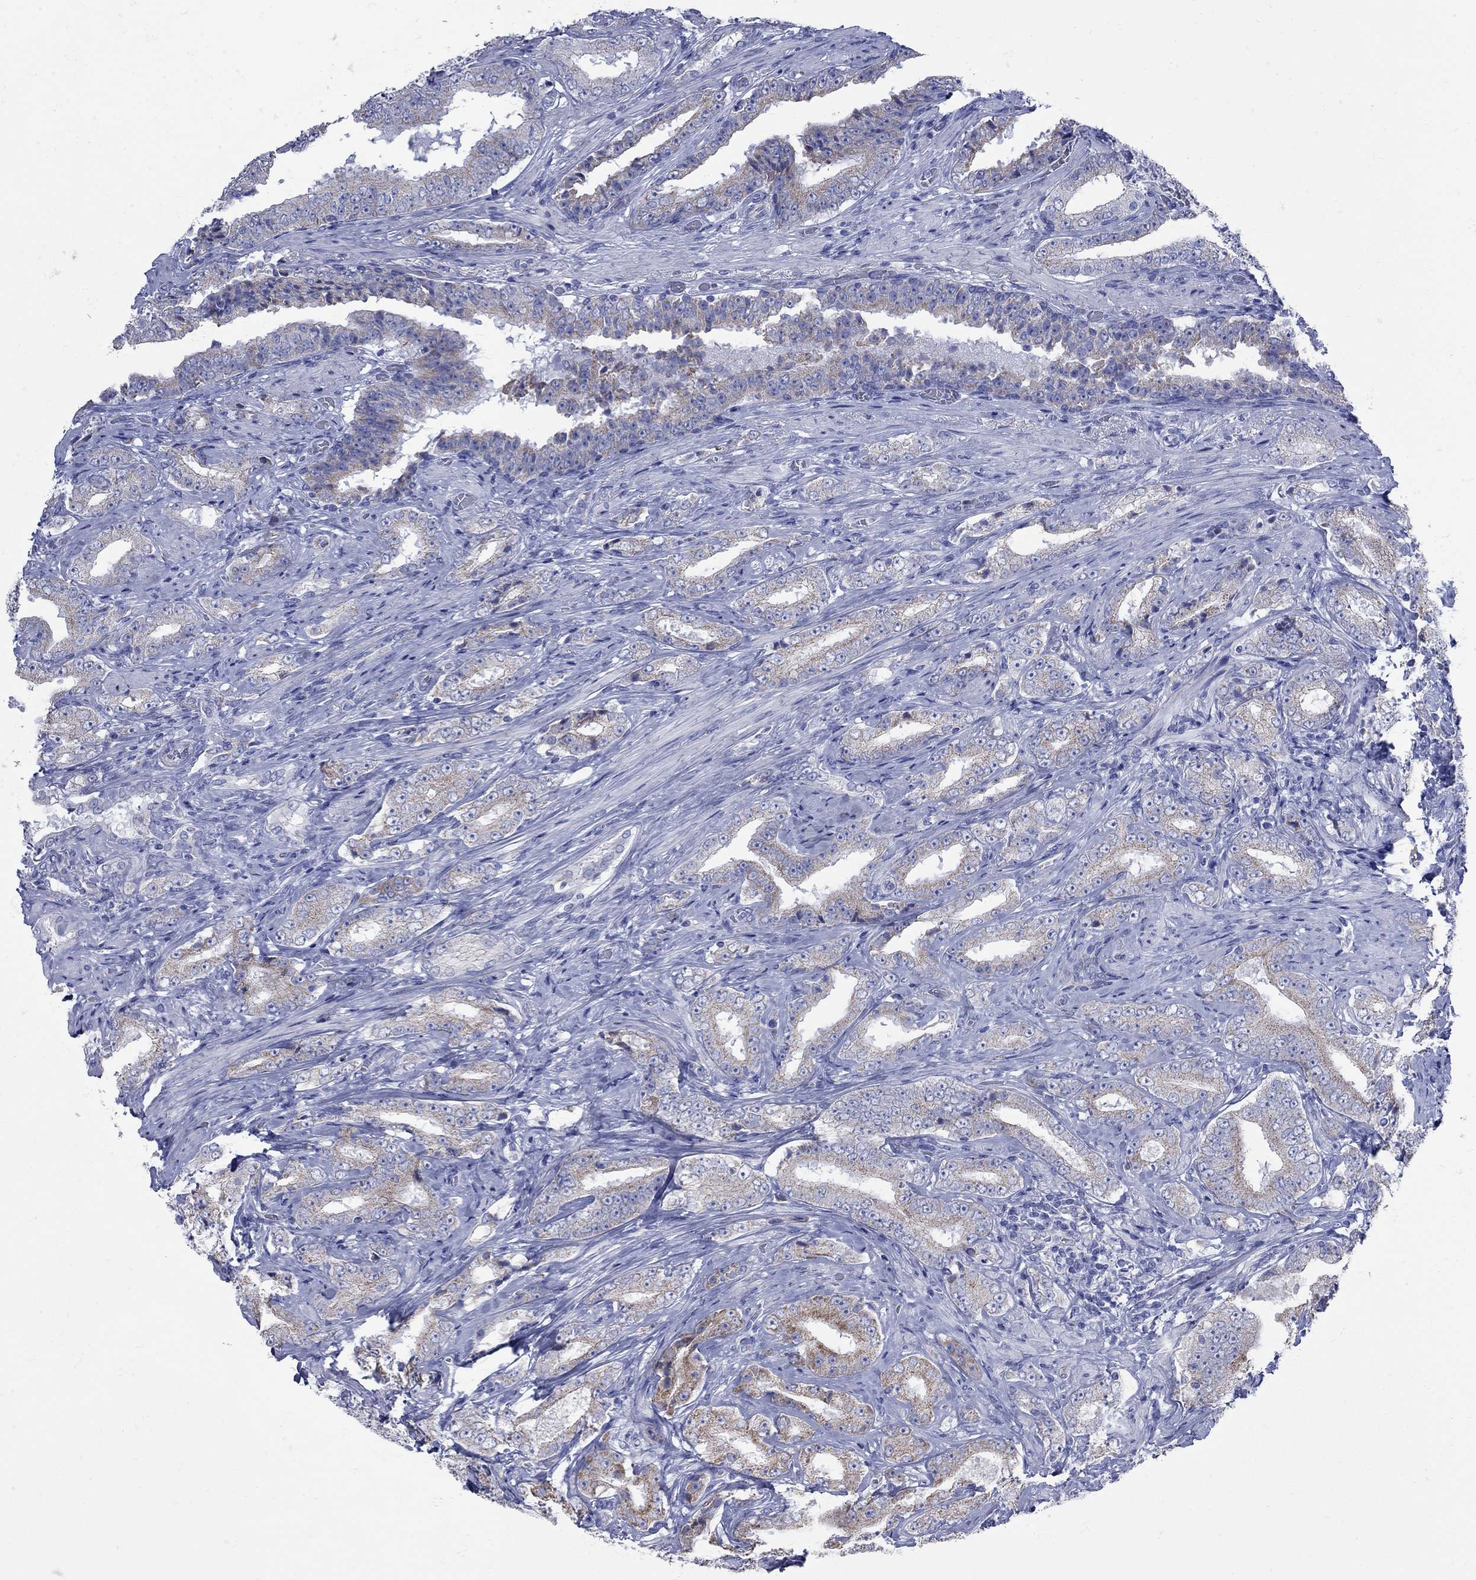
{"staining": {"intensity": "moderate", "quantity": "<25%", "location": "cytoplasmic/membranous"}, "tissue": "prostate cancer", "cell_type": "Tumor cells", "image_type": "cancer", "snomed": [{"axis": "morphology", "description": "Adenocarcinoma, Low grade"}, {"axis": "topography", "description": "Prostate and seminal vesicle, NOS"}], "caption": "Human prostate cancer stained with a brown dye reveals moderate cytoplasmic/membranous positive expression in about <25% of tumor cells.", "gene": "PDZD3", "patient": {"sex": "male", "age": 61}}